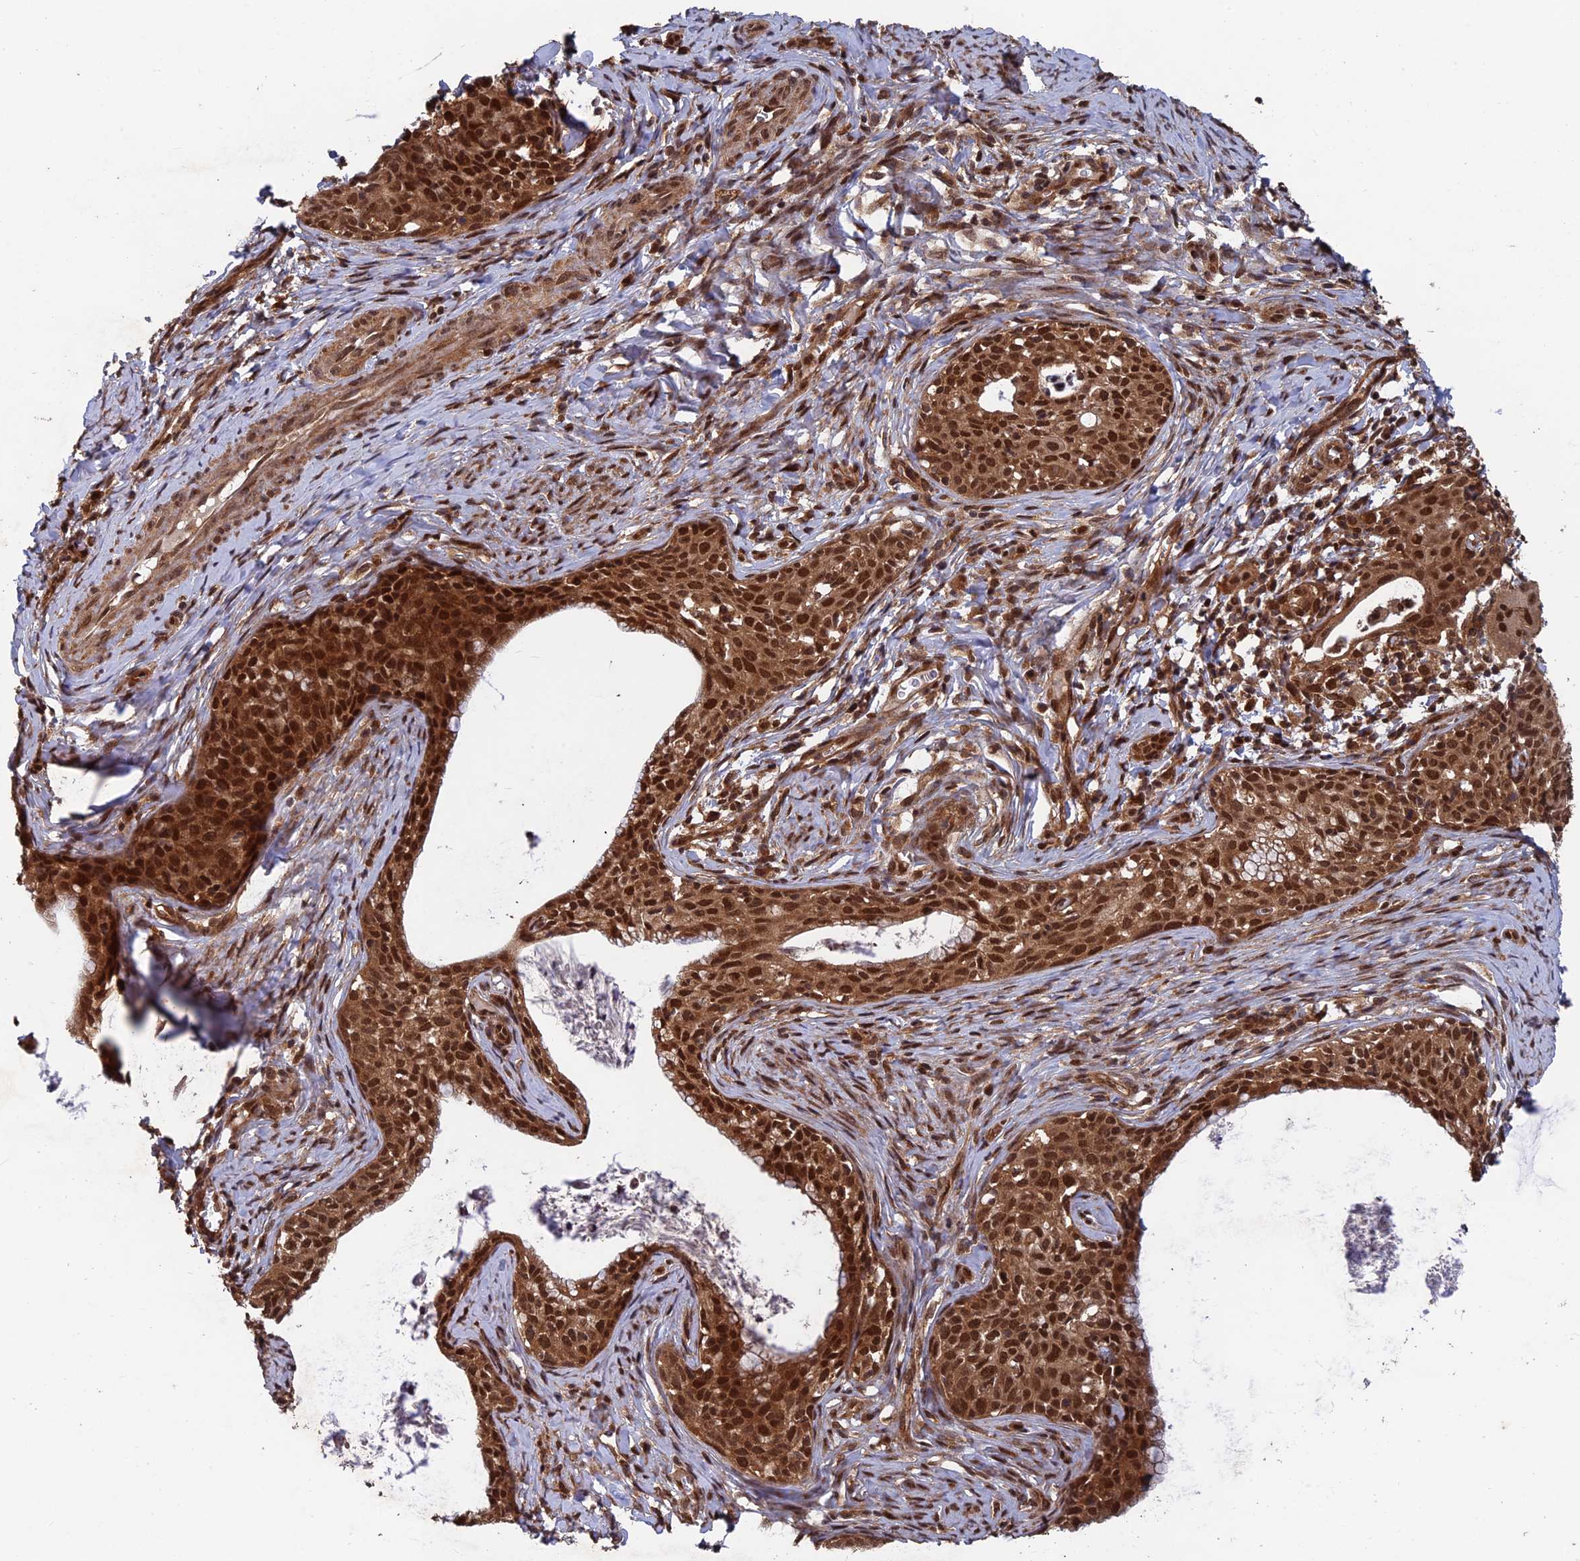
{"staining": {"intensity": "strong", "quantity": ">75%", "location": "cytoplasmic/membranous,nuclear"}, "tissue": "cervical cancer", "cell_type": "Tumor cells", "image_type": "cancer", "snomed": [{"axis": "morphology", "description": "Squamous cell carcinoma, NOS"}, {"axis": "topography", "description": "Cervix"}], "caption": "The photomicrograph displays immunohistochemical staining of squamous cell carcinoma (cervical). There is strong cytoplasmic/membranous and nuclear positivity is appreciated in about >75% of tumor cells.", "gene": "FAM53C", "patient": {"sex": "female", "age": 52}}